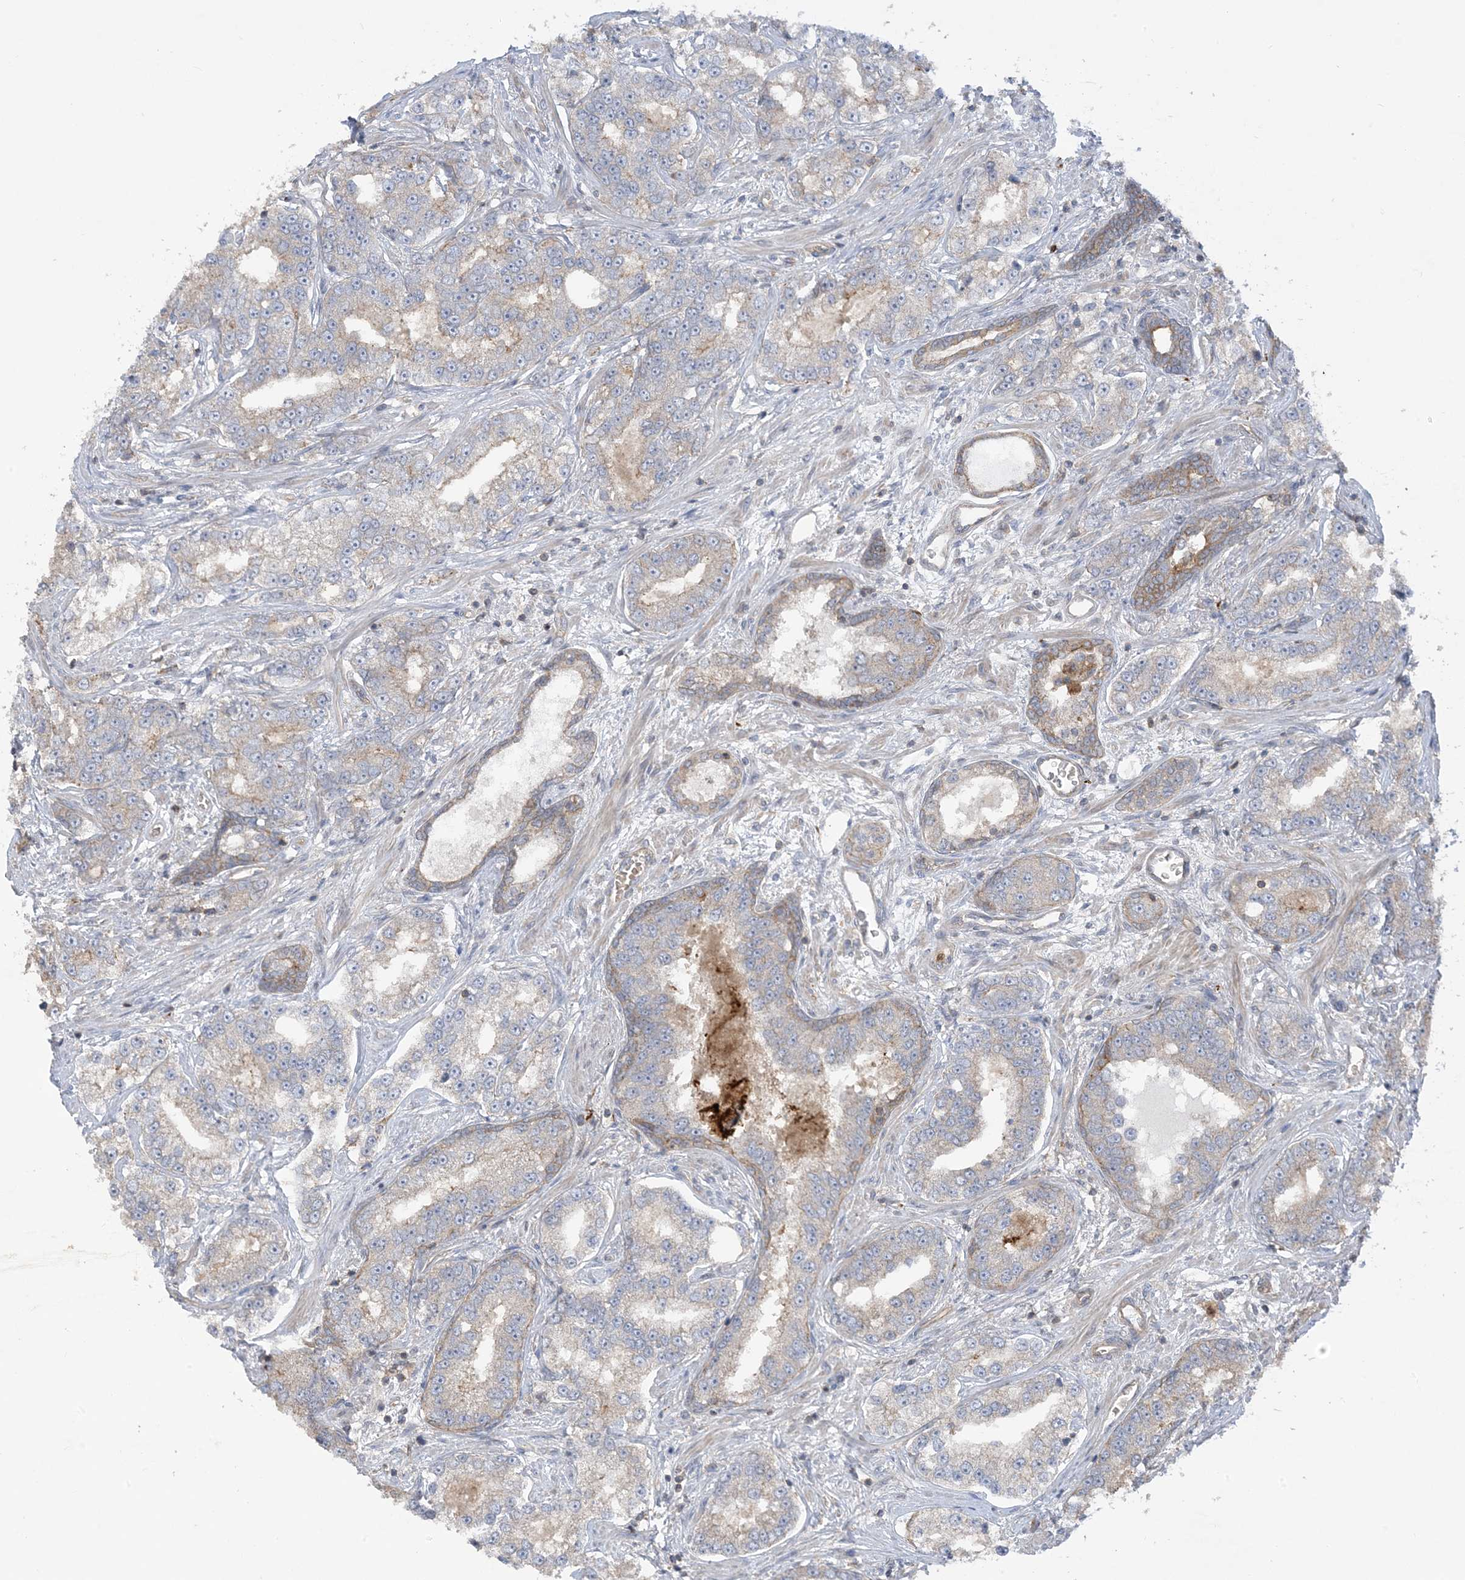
{"staining": {"intensity": "weak", "quantity": "<25%", "location": "cytoplasmic/membranous"}, "tissue": "prostate cancer", "cell_type": "Tumor cells", "image_type": "cancer", "snomed": [{"axis": "morphology", "description": "Normal tissue, NOS"}, {"axis": "morphology", "description": "Adenocarcinoma, High grade"}, {"axis": "topography", "description": "Prostate"}], "caption": "Tumor cells show no significant protein staining in prostate cancer (adenocarcinoma (high-grade)).", "gene": "ICMT", "patient": {"sex": "male", "age": 83}}